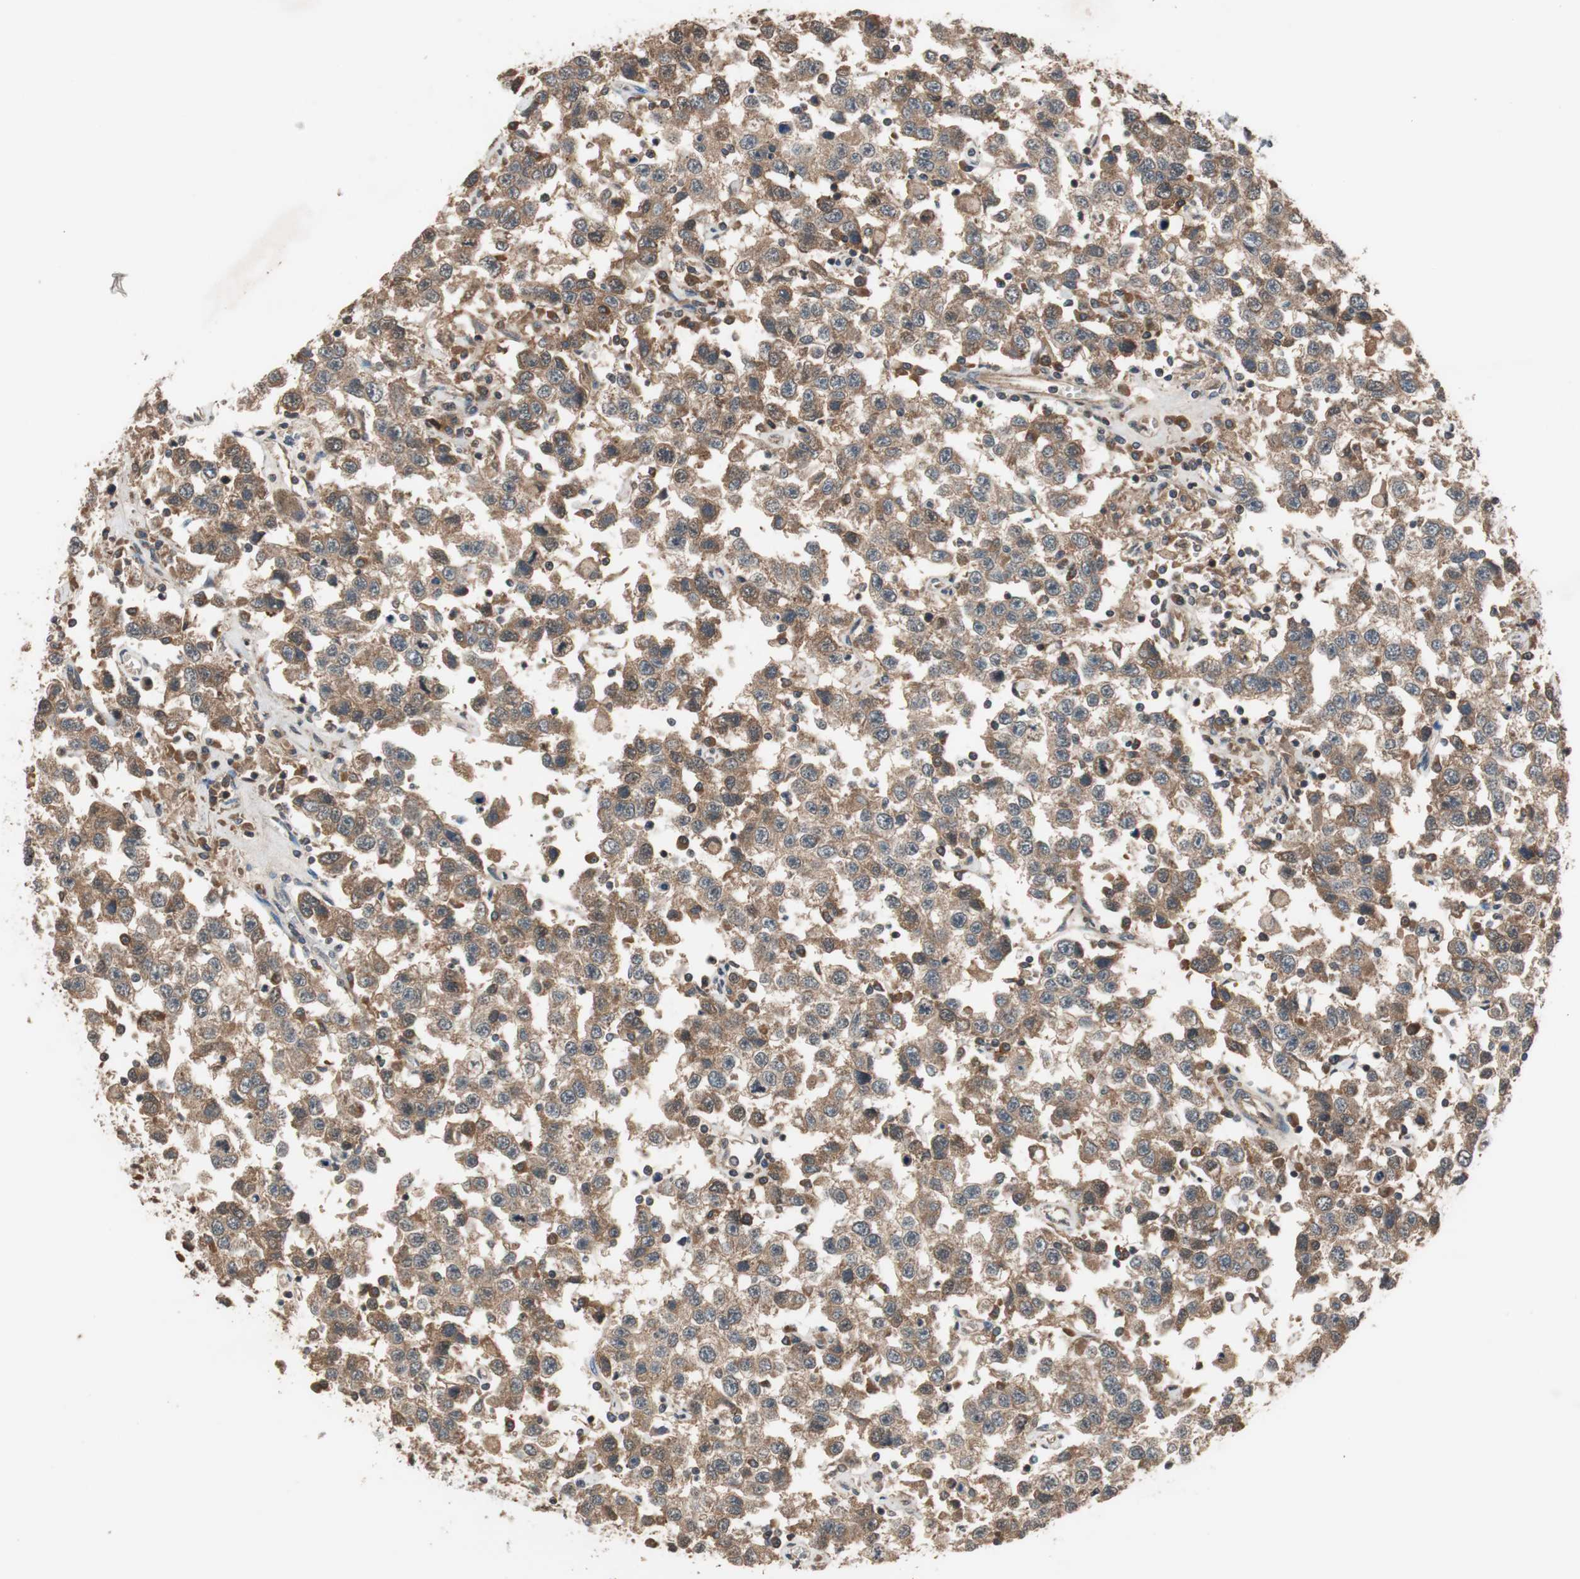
{"staining": {"intensity": "moderate", "quantity": ">75%", "location": "cytoplasmic/membranous"}, "tissue": "testis cancer", "cell_type": "Tumor cells", "image_type": "cancer", "snomed": [{"axis": "morphology", "description": "Seminoma, NOS"}, {"axis": "topography", "description": "Testis"}], "caption": "An image of human testis seminoma stained for a protein reveals moderate cytoplasmic/membranous brown staining in tumor cells.", "gene": "TMEM230", "patient": {"sex": "male", "age": 41}}